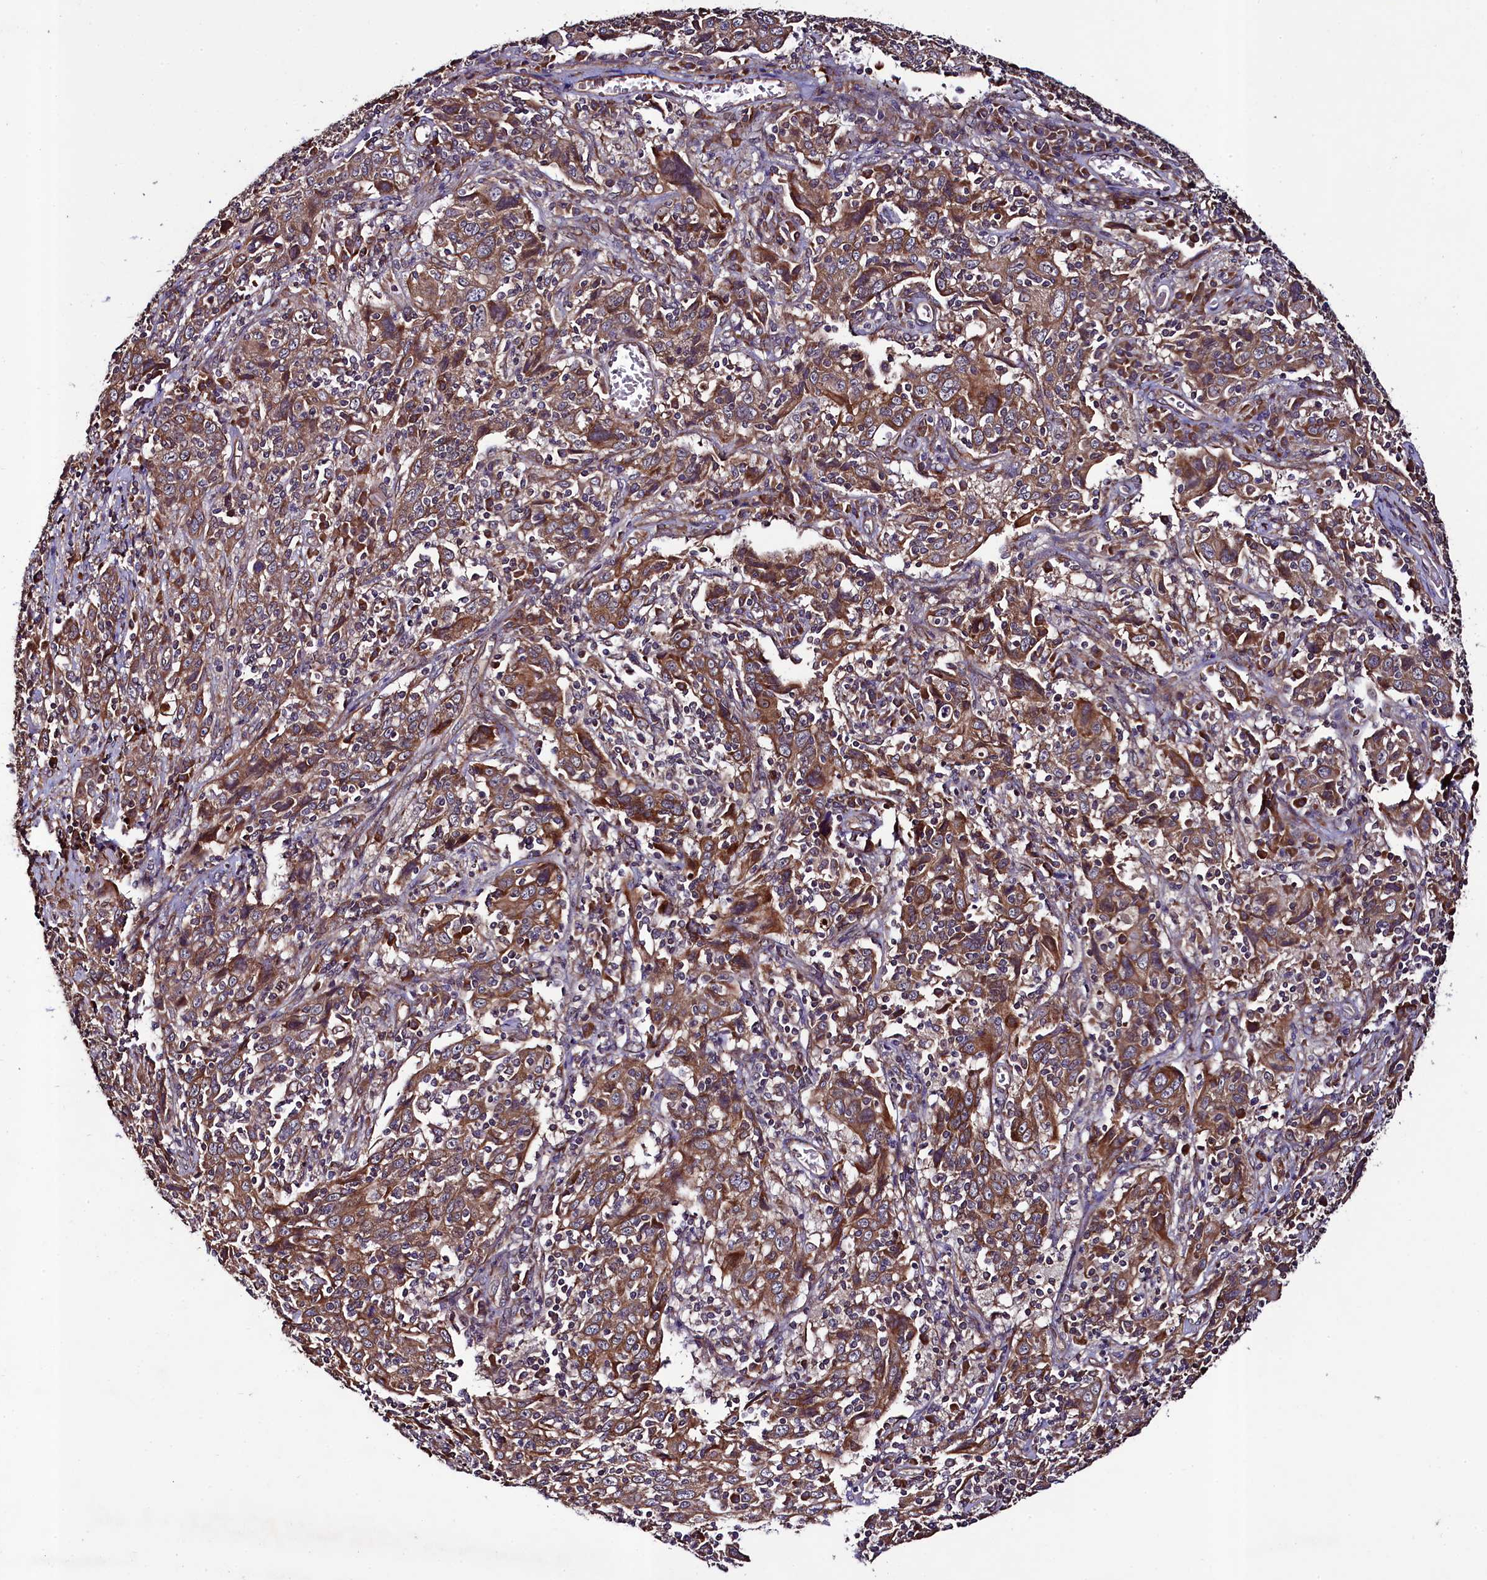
{"staining": {"intensity": "moderate", "quantity": "25%-75%", "location": "cytoplasmic/membranous"}, "tissue": "cervical cancer", "cell_type": "Tumor cells", "image_type": "cancer", "snomed": [{"axis": "morphology", "description": "Squamous cell carcinoma, NOS"}, {"axis": "topography", "description": "Cervix"}], "caption": "Immunohistochemical staining of human cervical cancer (squamous cell carcinoma) displays moderate cytoplasmic/membranous protein positivity in approximately 25%-75% of tumor cells.", "gene": "CCDC102A", "patient": {"sex": "female", "age": 46}}